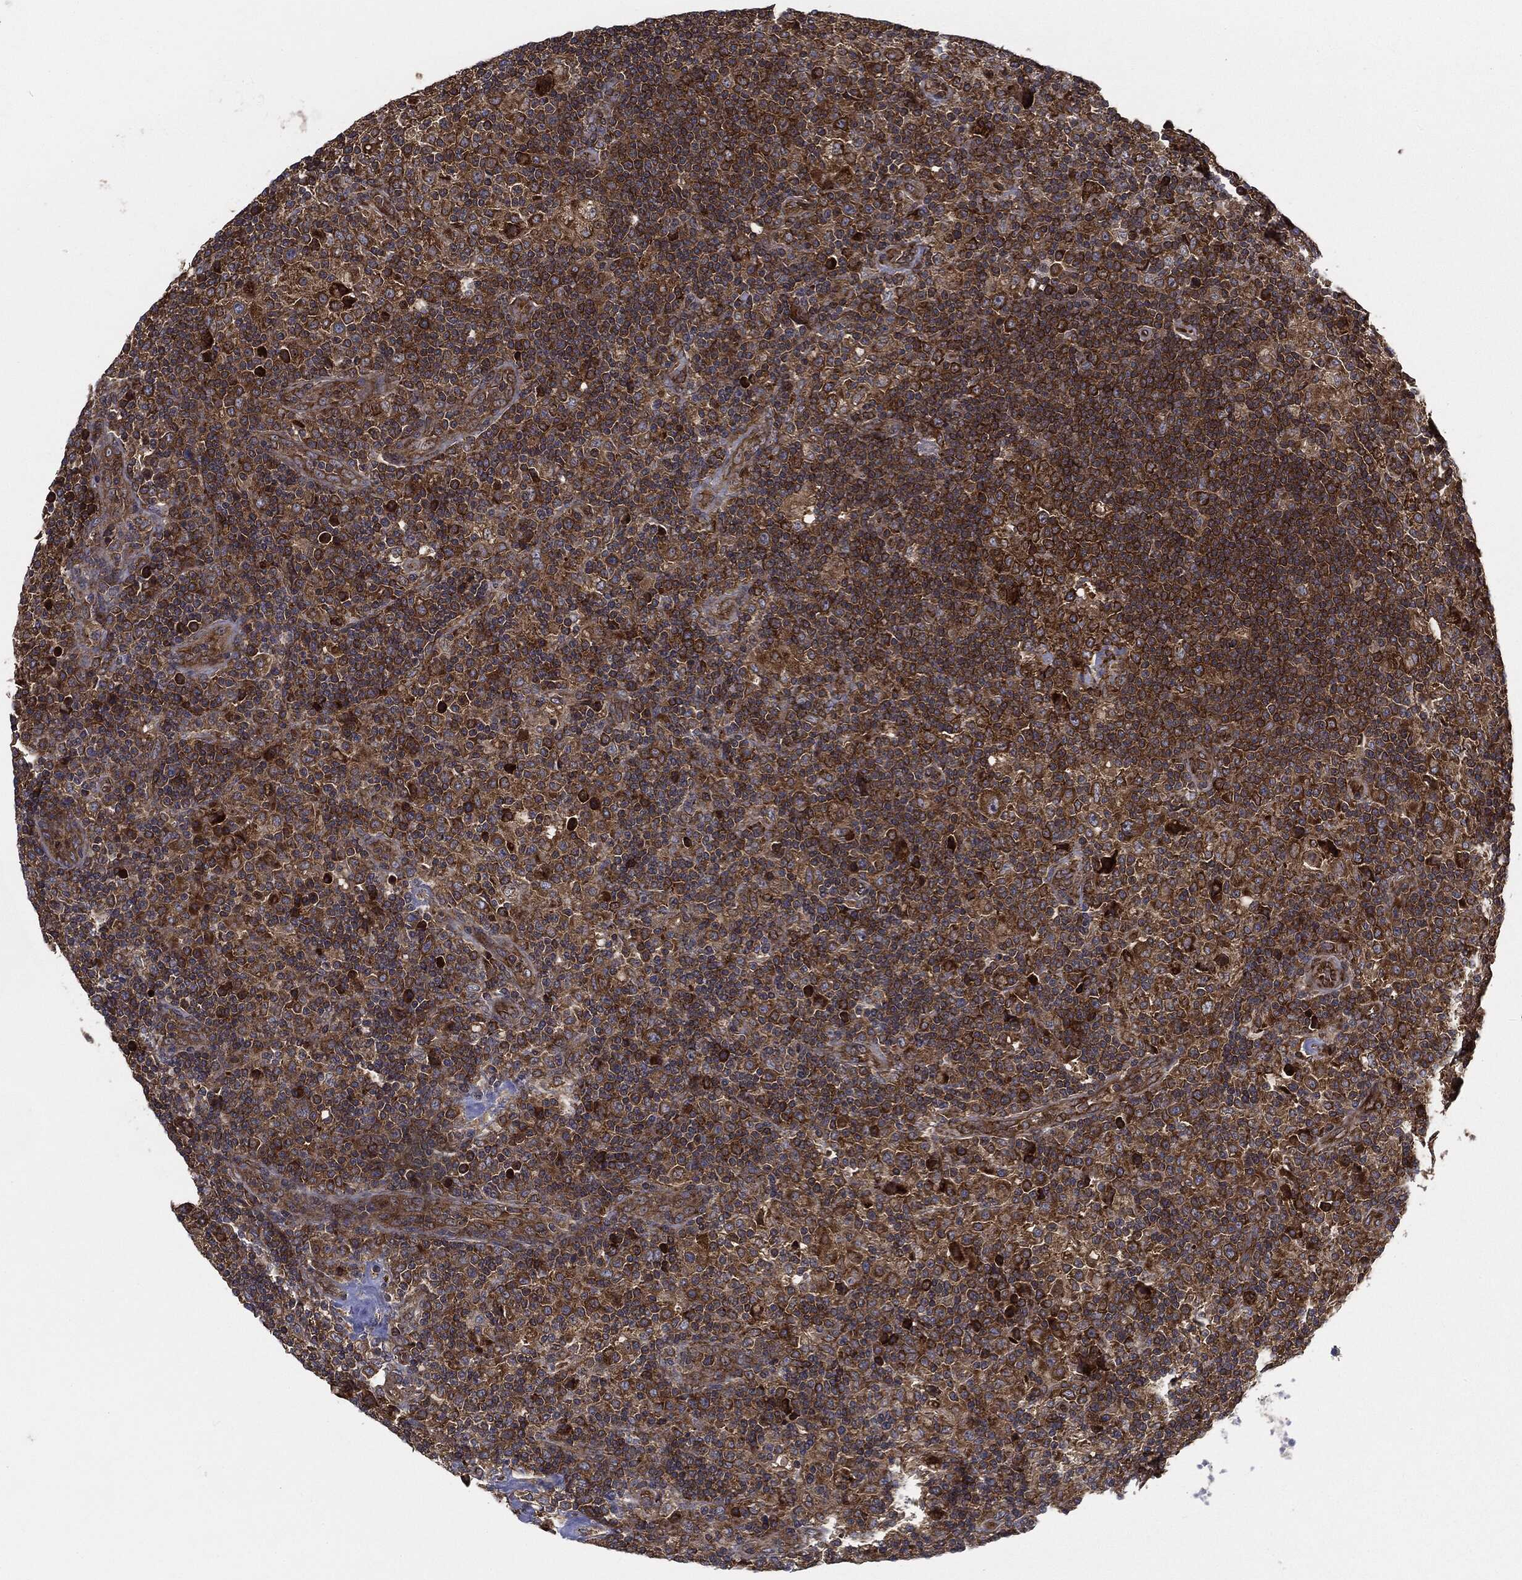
{"staining": {"intensity": "strong", "quantity": ">75%", "location": "cytoplasmic/membranous"}, "tissue": "lymphoma", "cell_type": "Tumor cells", "image_type": "cancer", "snomed": [{"axis": "morphology", "description": "Hodgkin's disease, NOS"}, {"axis": "topography", "description": "Lymph node"}], "caption": "This photomicrograph exhibits immunohistochemistry staining of Hodgkin's disease, with high strong cytoplasmic/membranous positivity in approximately >75% of tumor cells.", "gene": "EIF2AK2", "patient": {"sex": "male", "age": 70}}